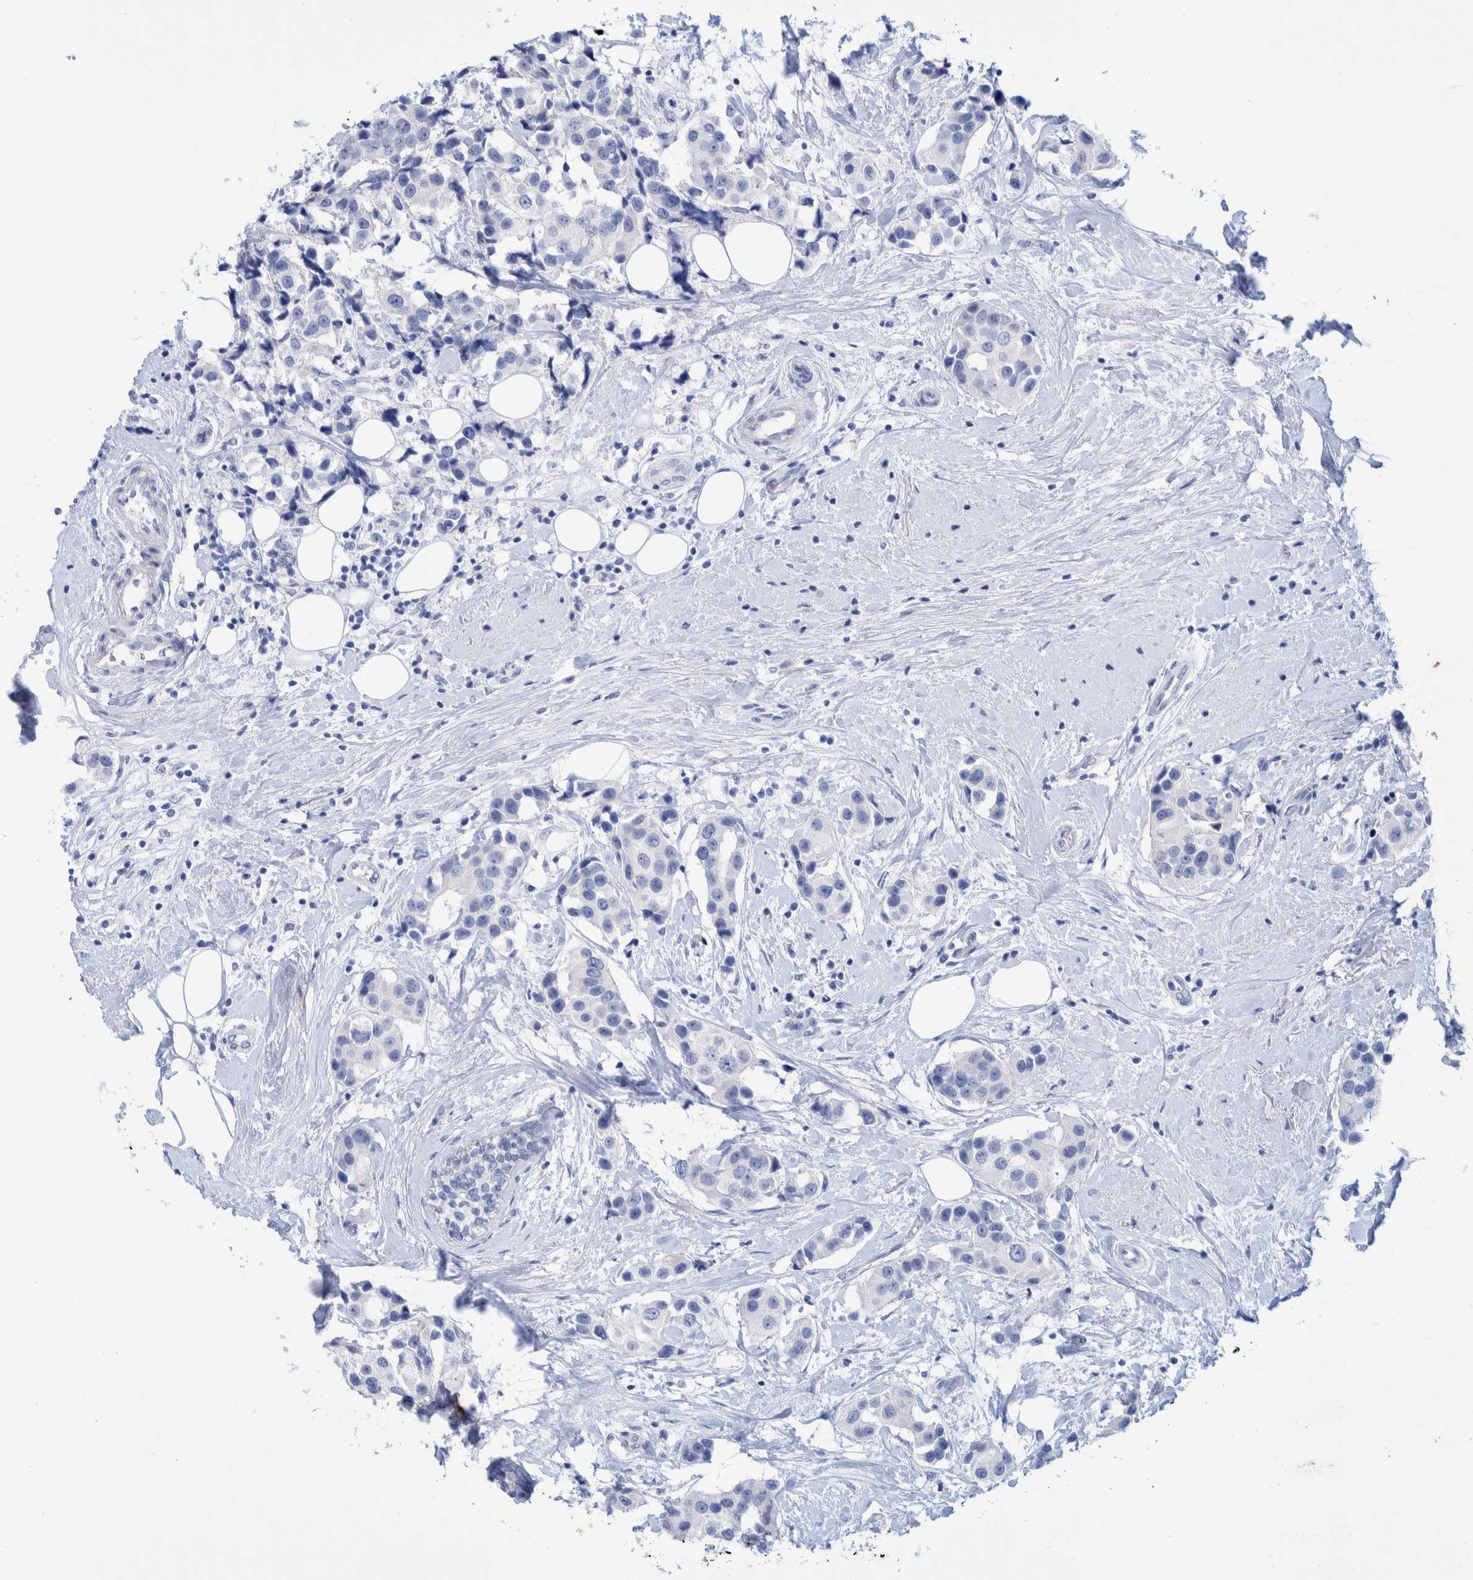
{"staining": {"intensity": "negative", "quantity": "none", "location": "none"}, "tissue": "breast cancer", "cell_type": "Tumor cells", "image_type": "cancer", "snomed": [{"axis": "morphology", "description": "Normal tissue, NOS"}, {"axis": "morphology", "description": "Duct carcinoma"}, {"axis": "topography", "description": "Breast"}], "caption": "This histopathology image is of intraductal carcinoma (breast) stained with immunohistochemistry (IHC) to label a protein in brown with the nuclei are counter-stained blue. There is no expression in tumor cells.", "gene": "PERP", "patient": {"sex": "female", "age": 39}}